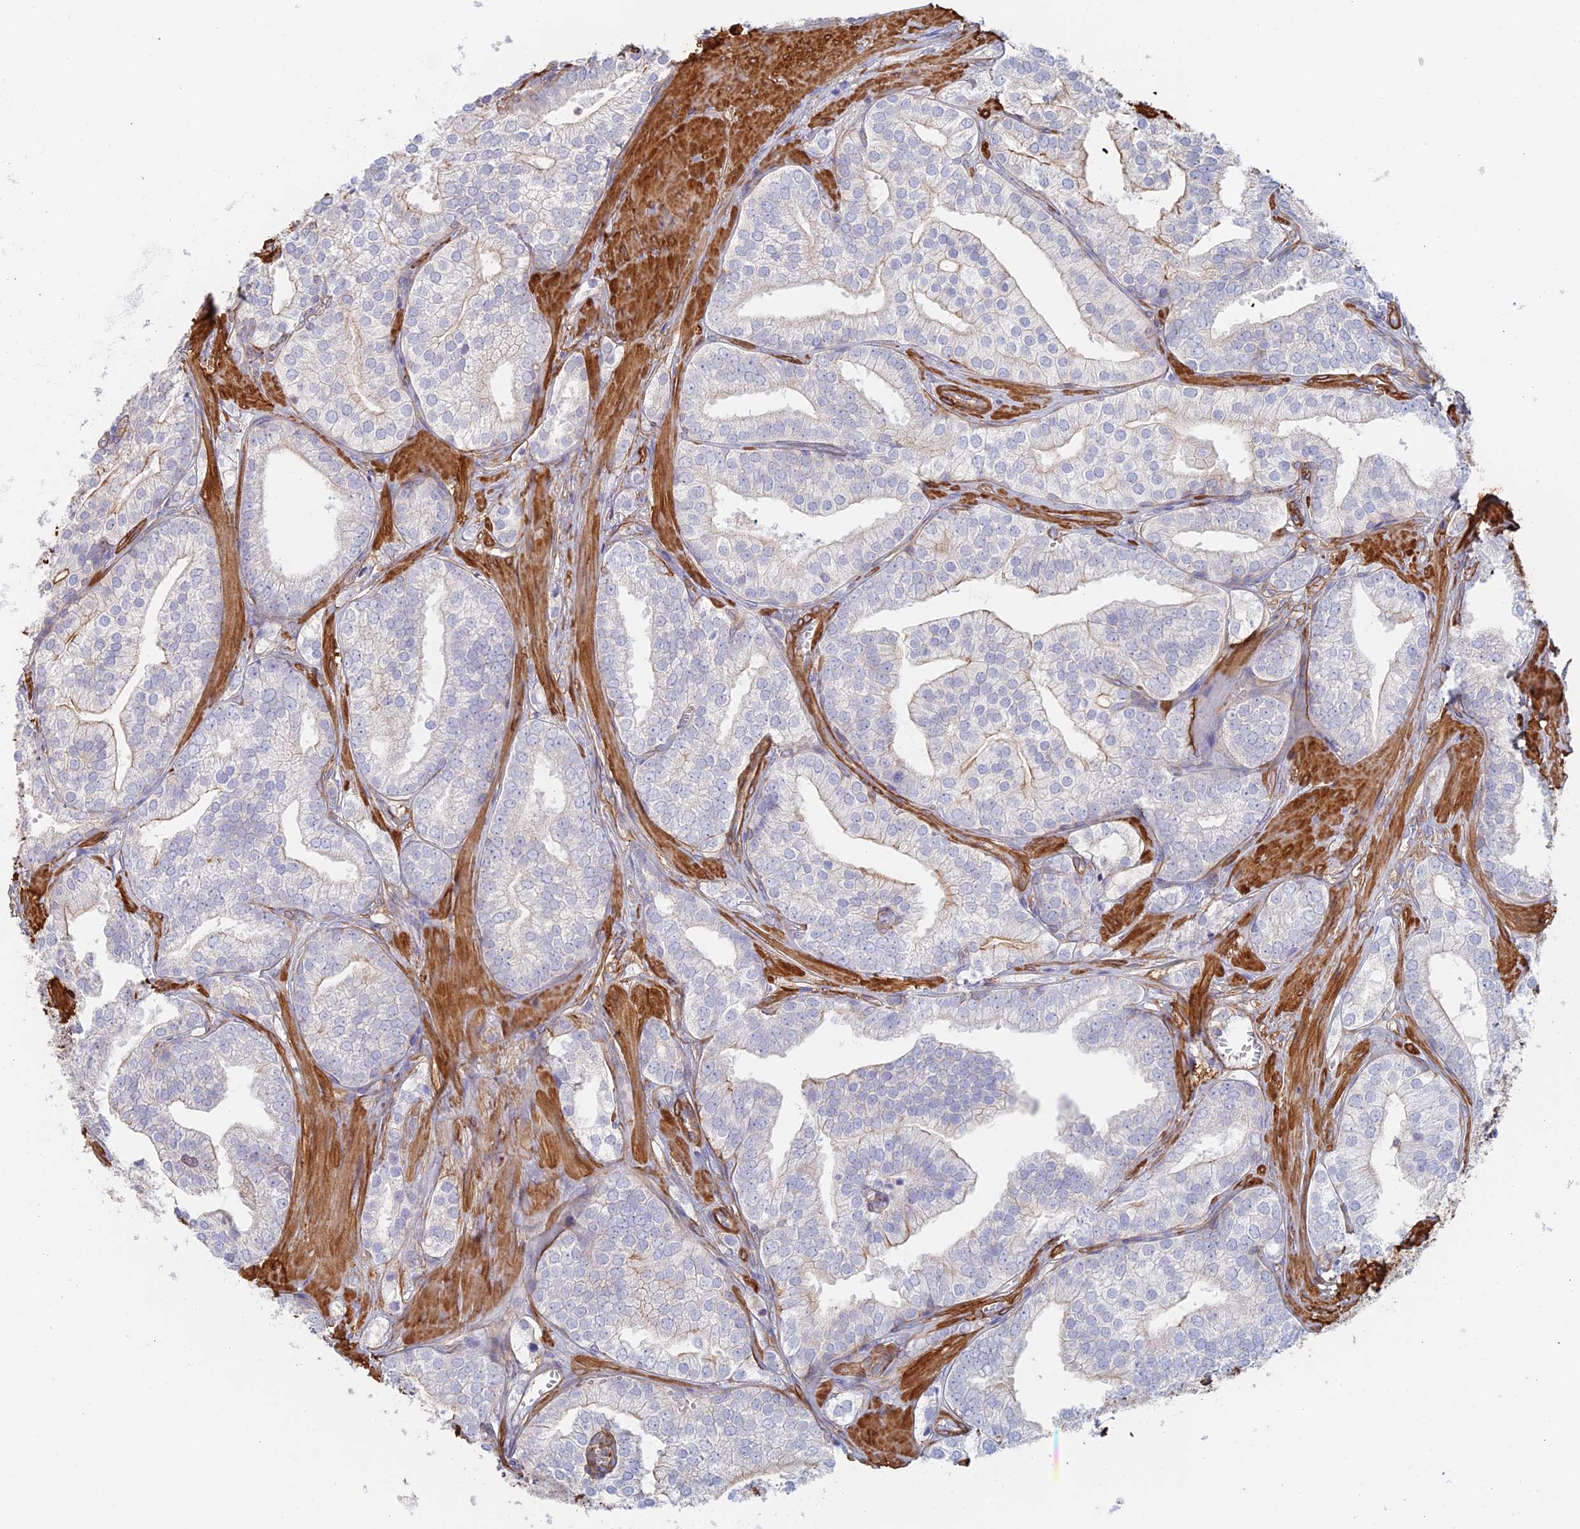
{"staining": {"intensity": "weak", "quantity": "<25%", "location": "cytoplasmic/membranous"}, "tissue": "prostate cancer", "cell_type": "Tumor cells", "image_type": "cancer", "snomed": [{"axis": "morphology", "description": "Adenocarcinoma, High grade"}, {"axis": "topography", "description": "Prostate"}], "caption": "Adenocarcinoma (high-grade) (prostate) was stained to show a protein in brown. There is no significant staining in tumor cells.", "gene": "PAK4", "patient": {"sex": "male", "age": 50}}